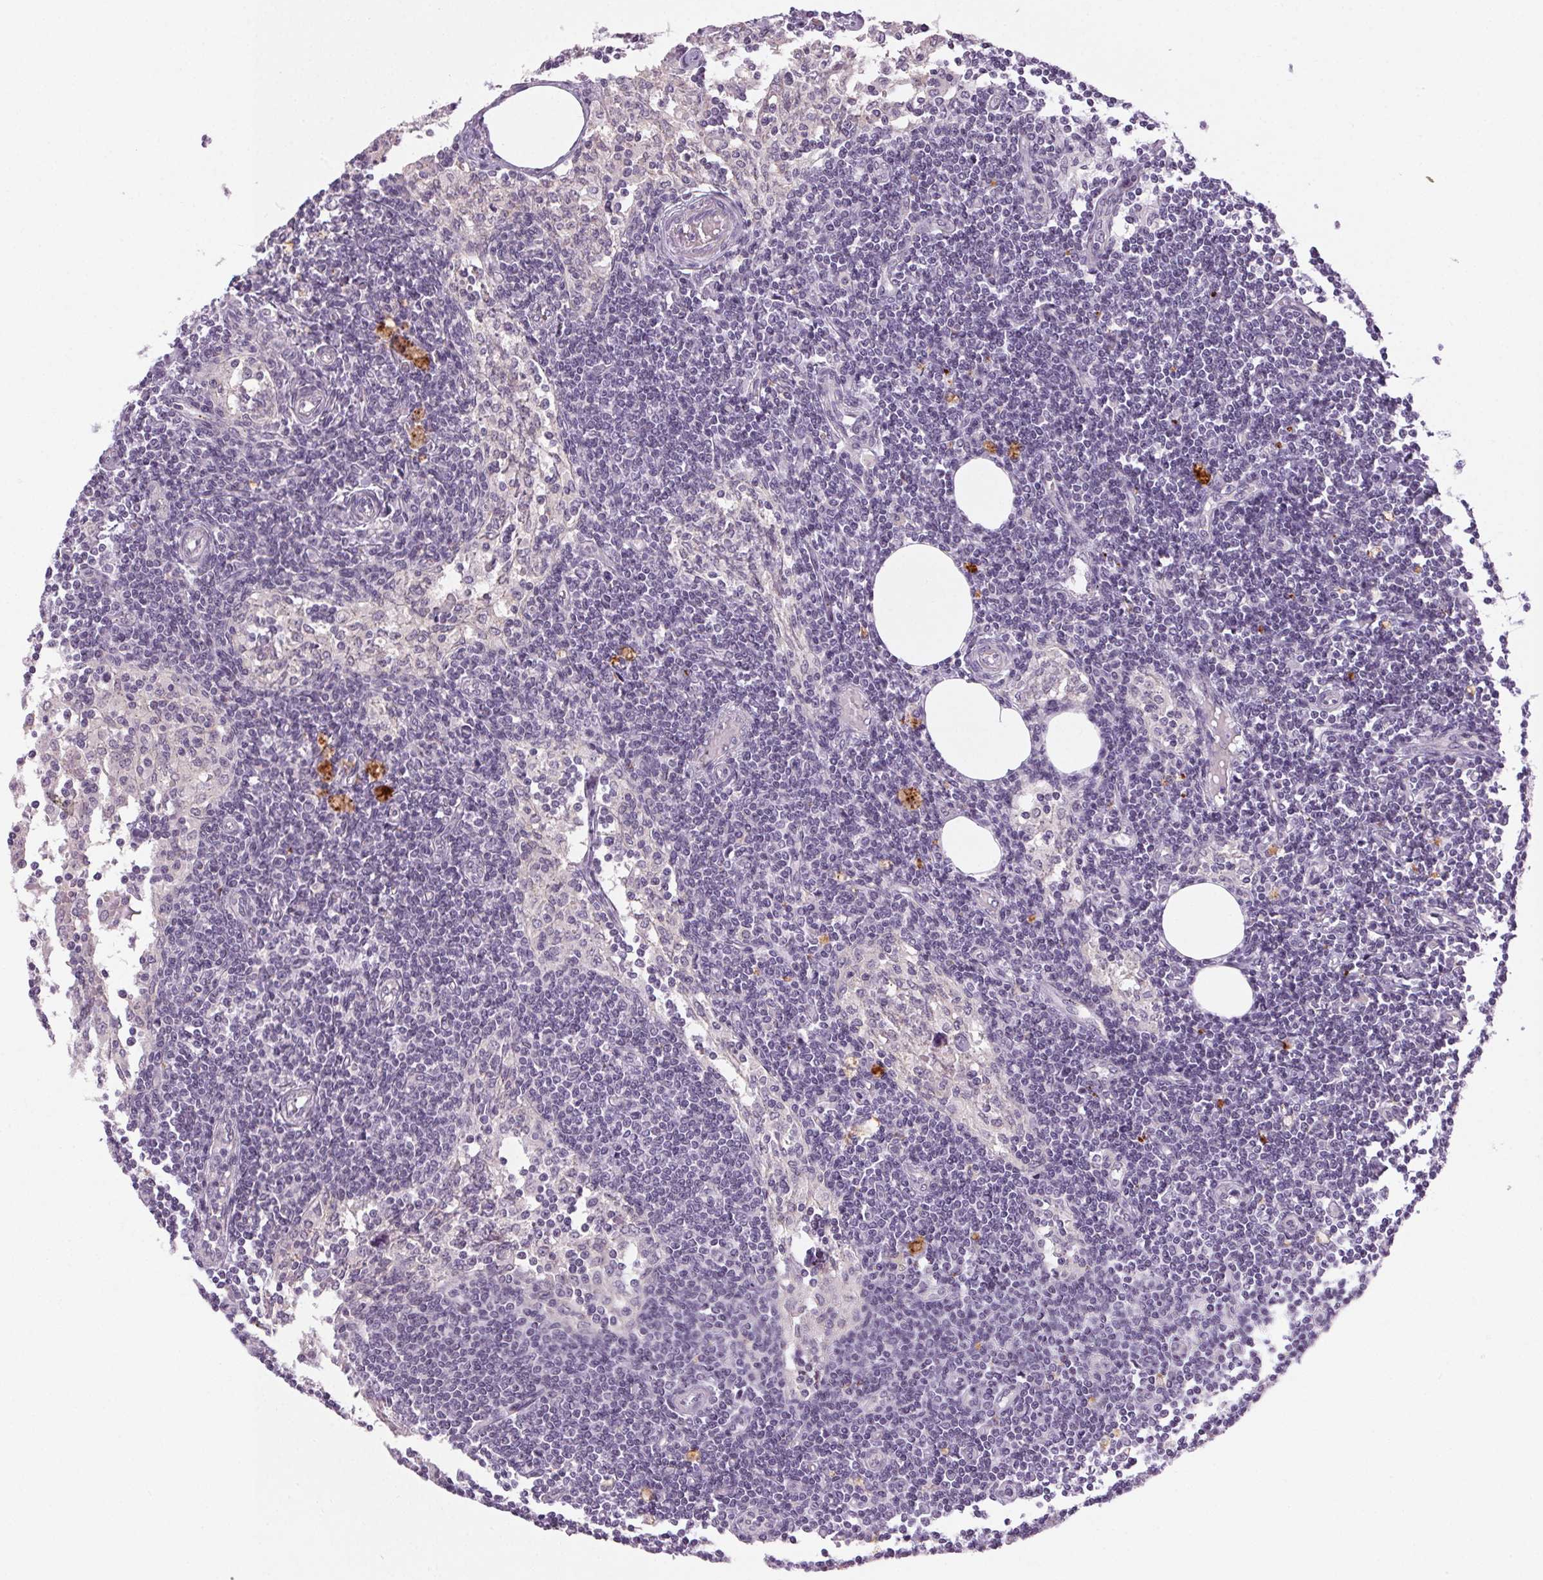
{"staining": {"intensity": "negative", "quantity": "none", "location": "none"}, "tissue": "lymph node", "cell_type": "Germinal center cells", "image_type": "normal", "snomed": [{"axis": "morphology", "description": "Normal tissue, NOS"}, {"axis": "topography", "description": "Lymph node"}], "caption": "Immunohistochemical staining of normal human lymph node displays no significant expression in germinal center cells.", "gene": "FAM168A", "patient": {"sex": "female", "age": 69}}